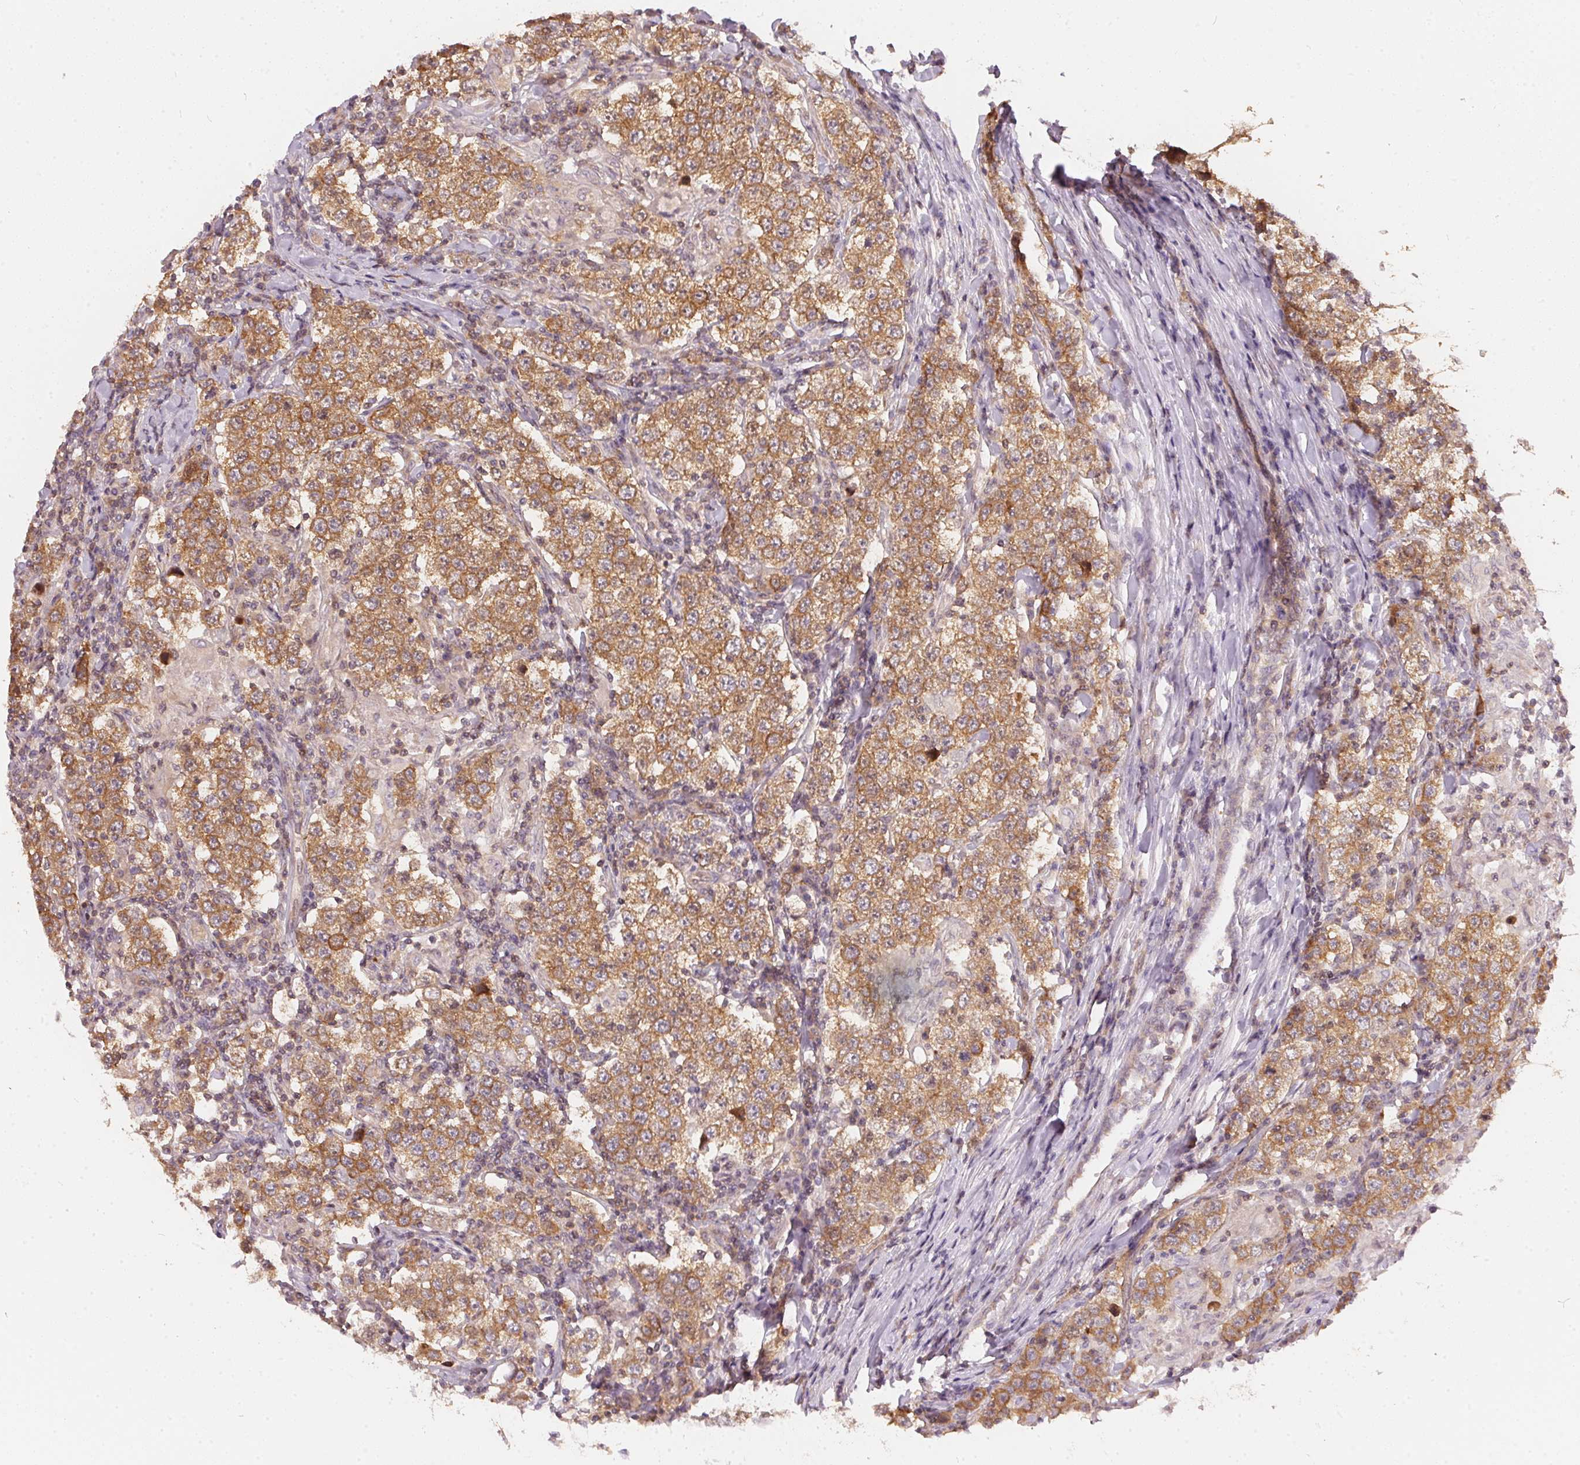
{"staining": {"intensity": "moderate", "quantity": ">75%", "location": "cytoplasmic/membranous"}, "tissue": "testis cancer", "cell_type": "Tumor cells", "image_type": "cancer", "snomed": [{"axis": "morphology", "description": "Seminoma, NOS"}, {"axis": "morphology", "description": "Carcinoma, Embryonal, NOS"}, {"axis": "topography", "description": "Testis"}], "caption": "The image demonstrates immunohistochemical staining of testis cancer. There is moderate cytoplasmic/membranous positivity is present in about >75% of tumor cells.", "gene": "BLMH", "patient": {"sex": "male", "age": 41}}